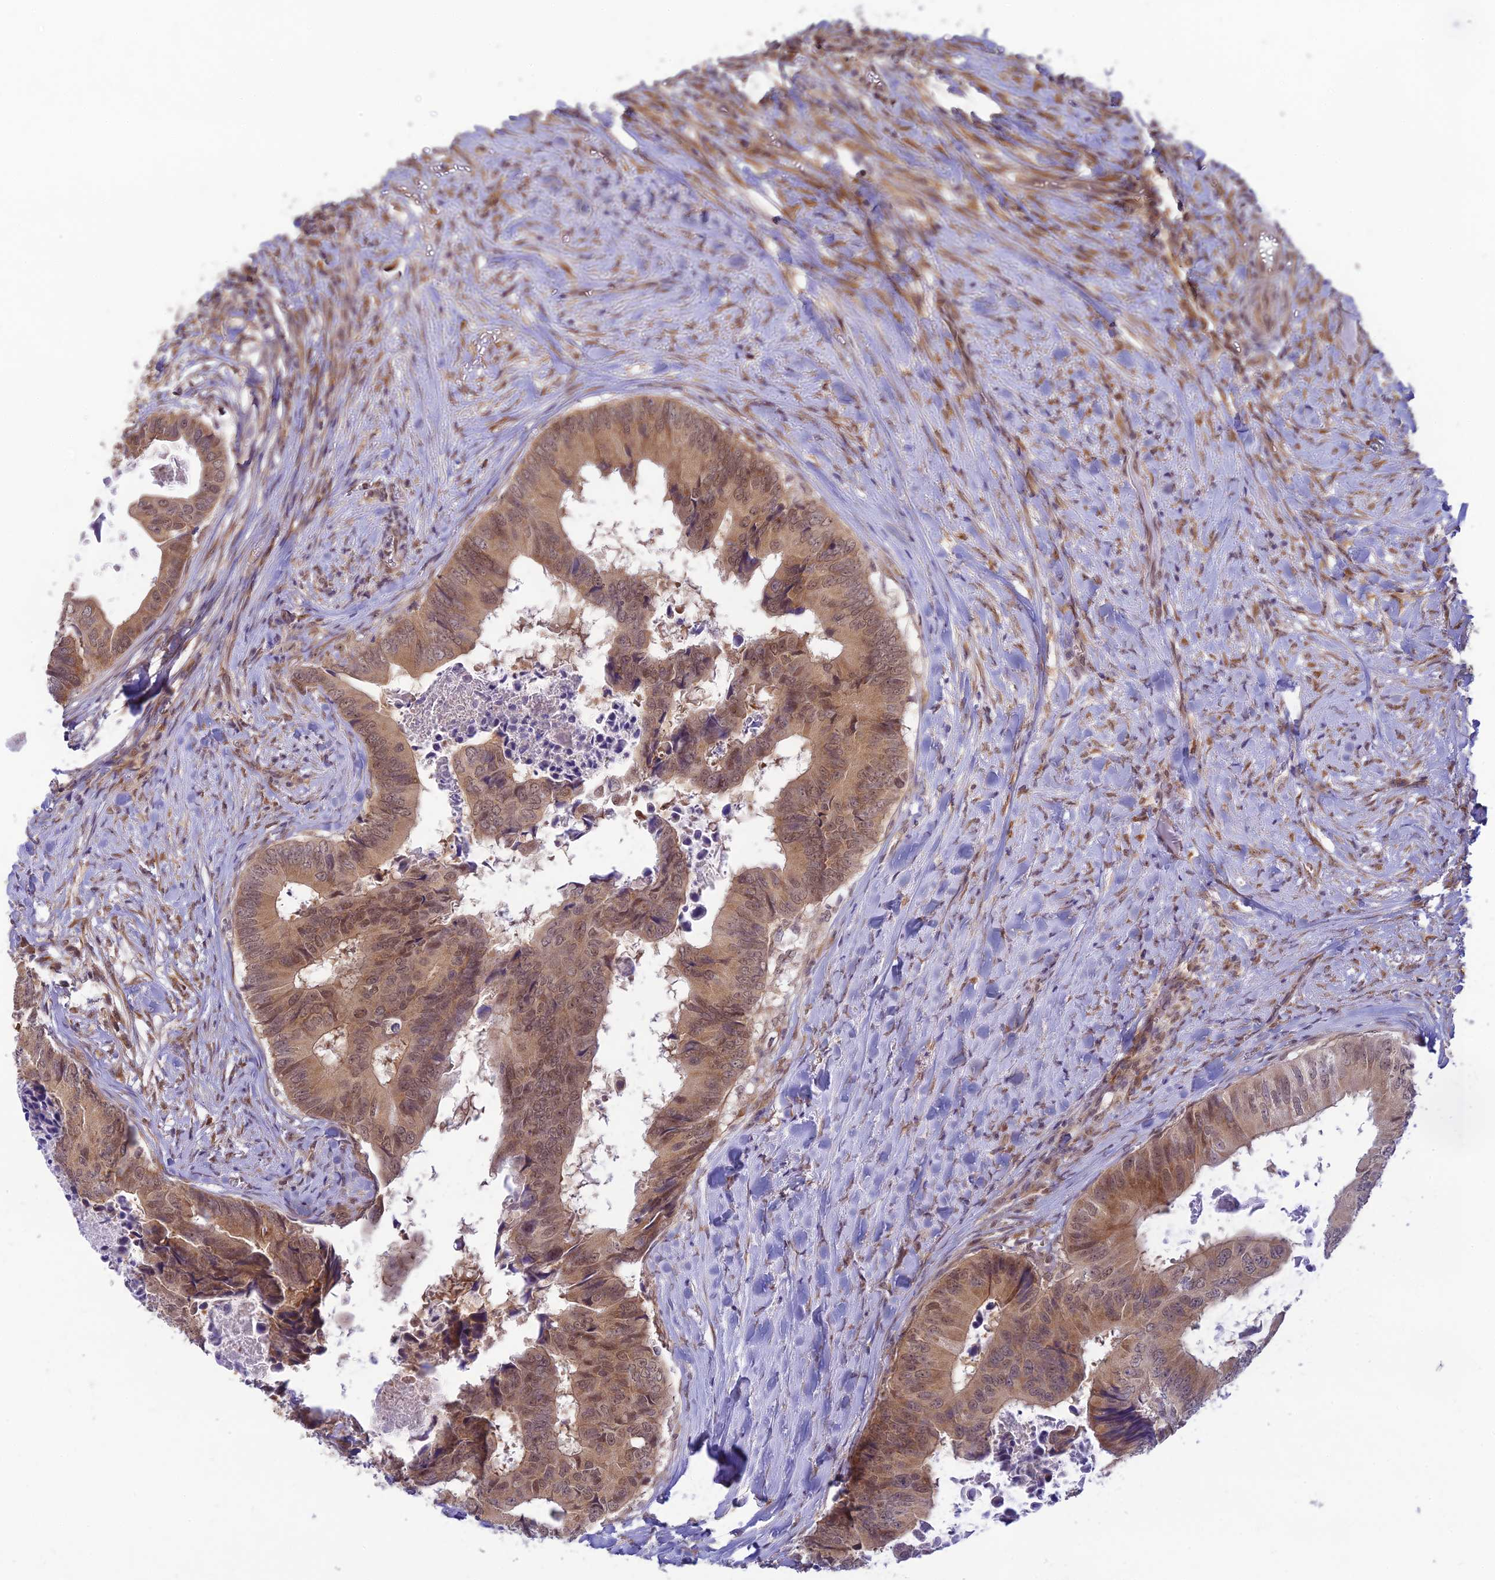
{"staining": {"intensity": "moderate", "quantity": ">75%", "location": "cytoplasmic/membranous,nuclear"}, "tissue": "colorectal cancer", "cell_type": "Tumor cells", "image_type": "cancer", "snomed": [{"axis": "morphology", "description": "Adenocarcinoma, NOS"}, {"axis": "topography", "description": "Colon"}], "caption": "Immunohistochemical staining of human colorectal adenocarcinoma exhibits moderate cytoplasmic/membranous and nuclear protein positivity in approximately >75% of tumor cells.", "gene": "SKIC8", "patient": {"sex": "male", "age": 85}}